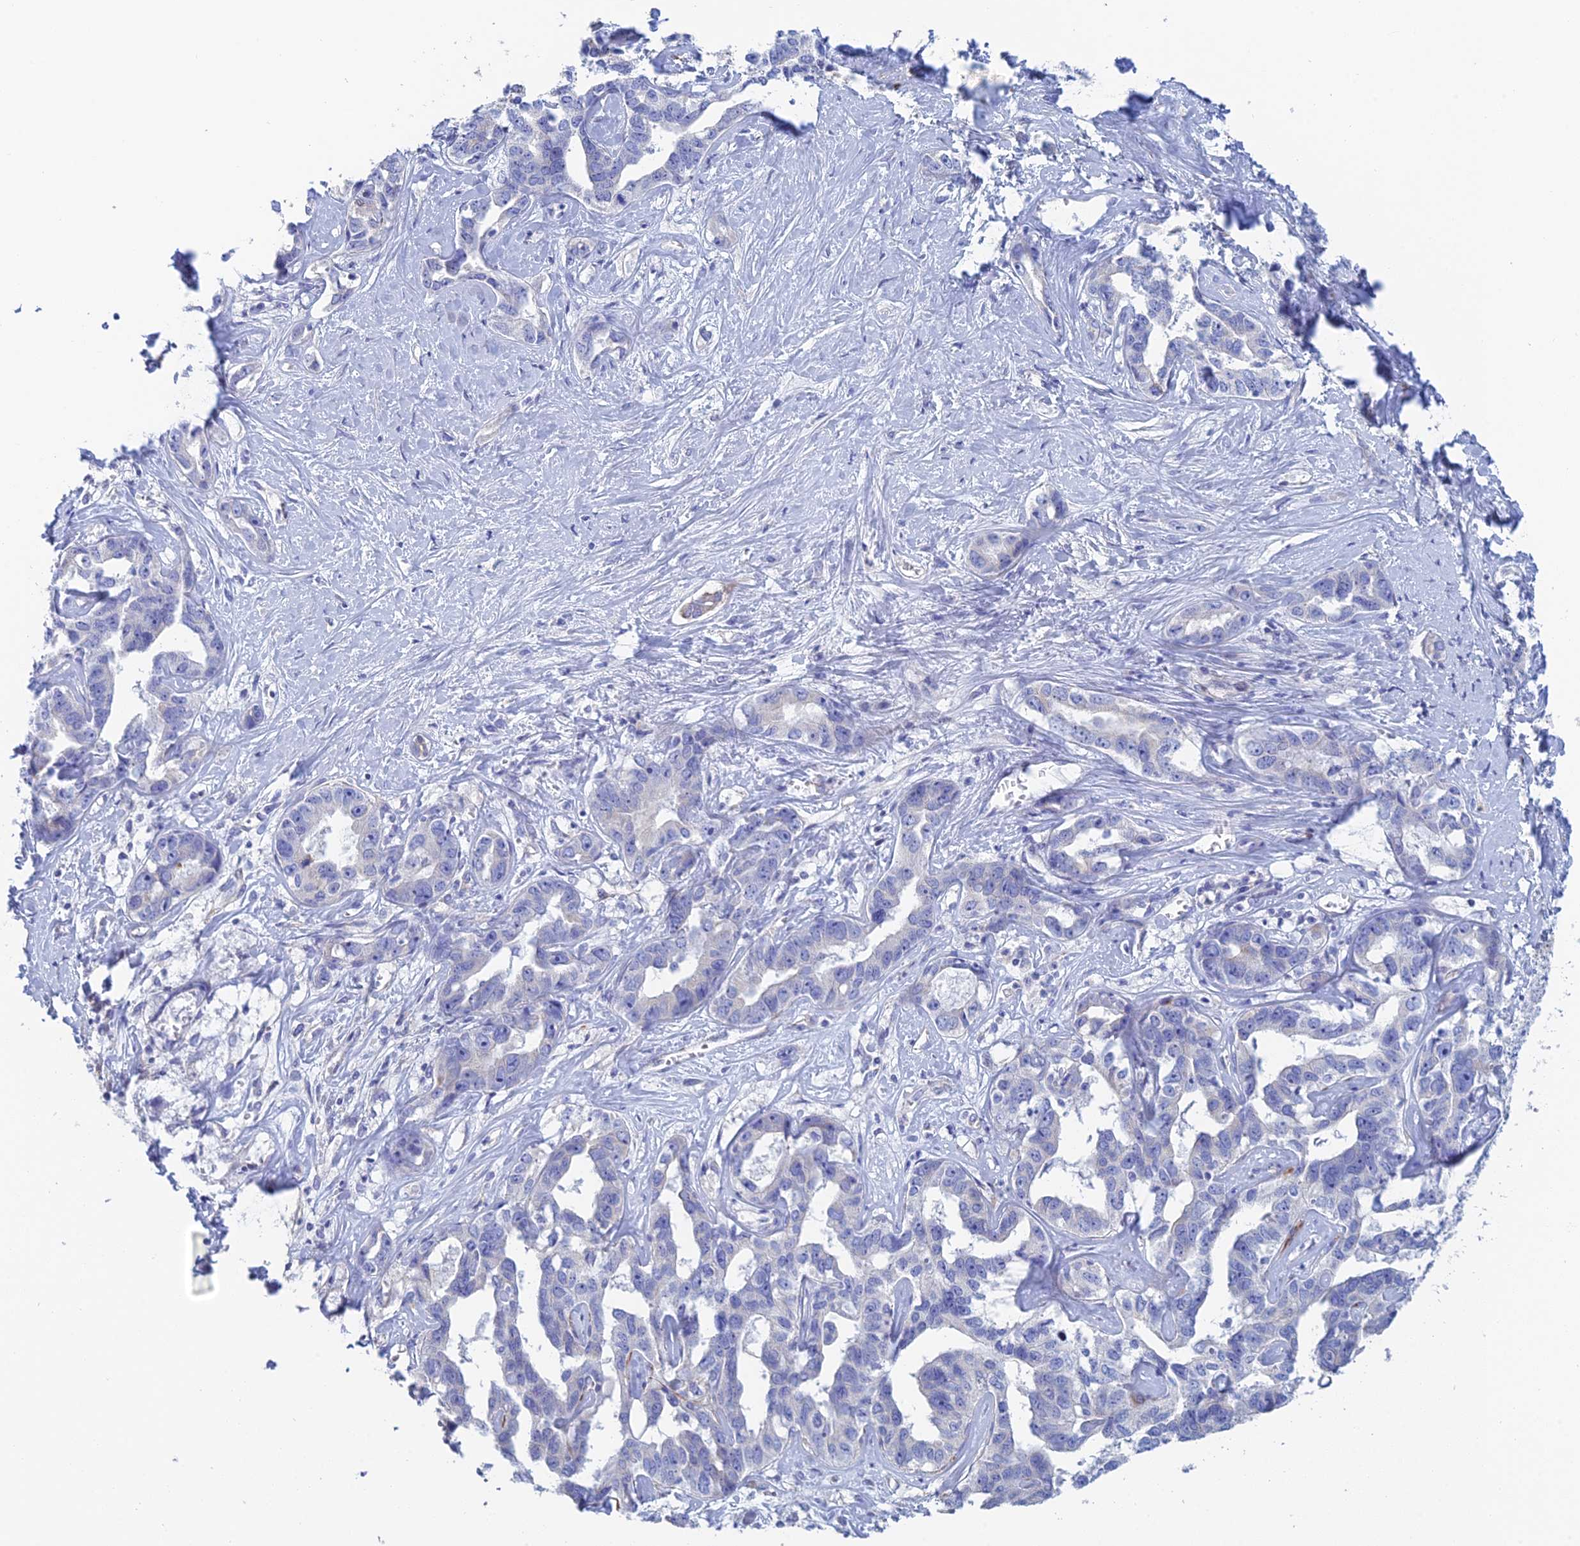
{"staining": {"intensity": "negative", "quantity": "none", "location": "none"}, "tissue": "liver cancer", "cell_type": "Tumor cells", "image_type": "cancer", "snomed": [{"axis": "morphology", "description": "Cholangiocarcinoma"}, {"axis": "topography", "description": "Liver"}], "caption": "High magnification brightfield microscopy of liver cancer (cholangiocarcinoma) stained with DAB (brown) and counterstained with hematoxylin (blue): tumor cells show no significant positivity.", "gene": "PCDHA8", "patient": {"sex": "male", "age": 59}}